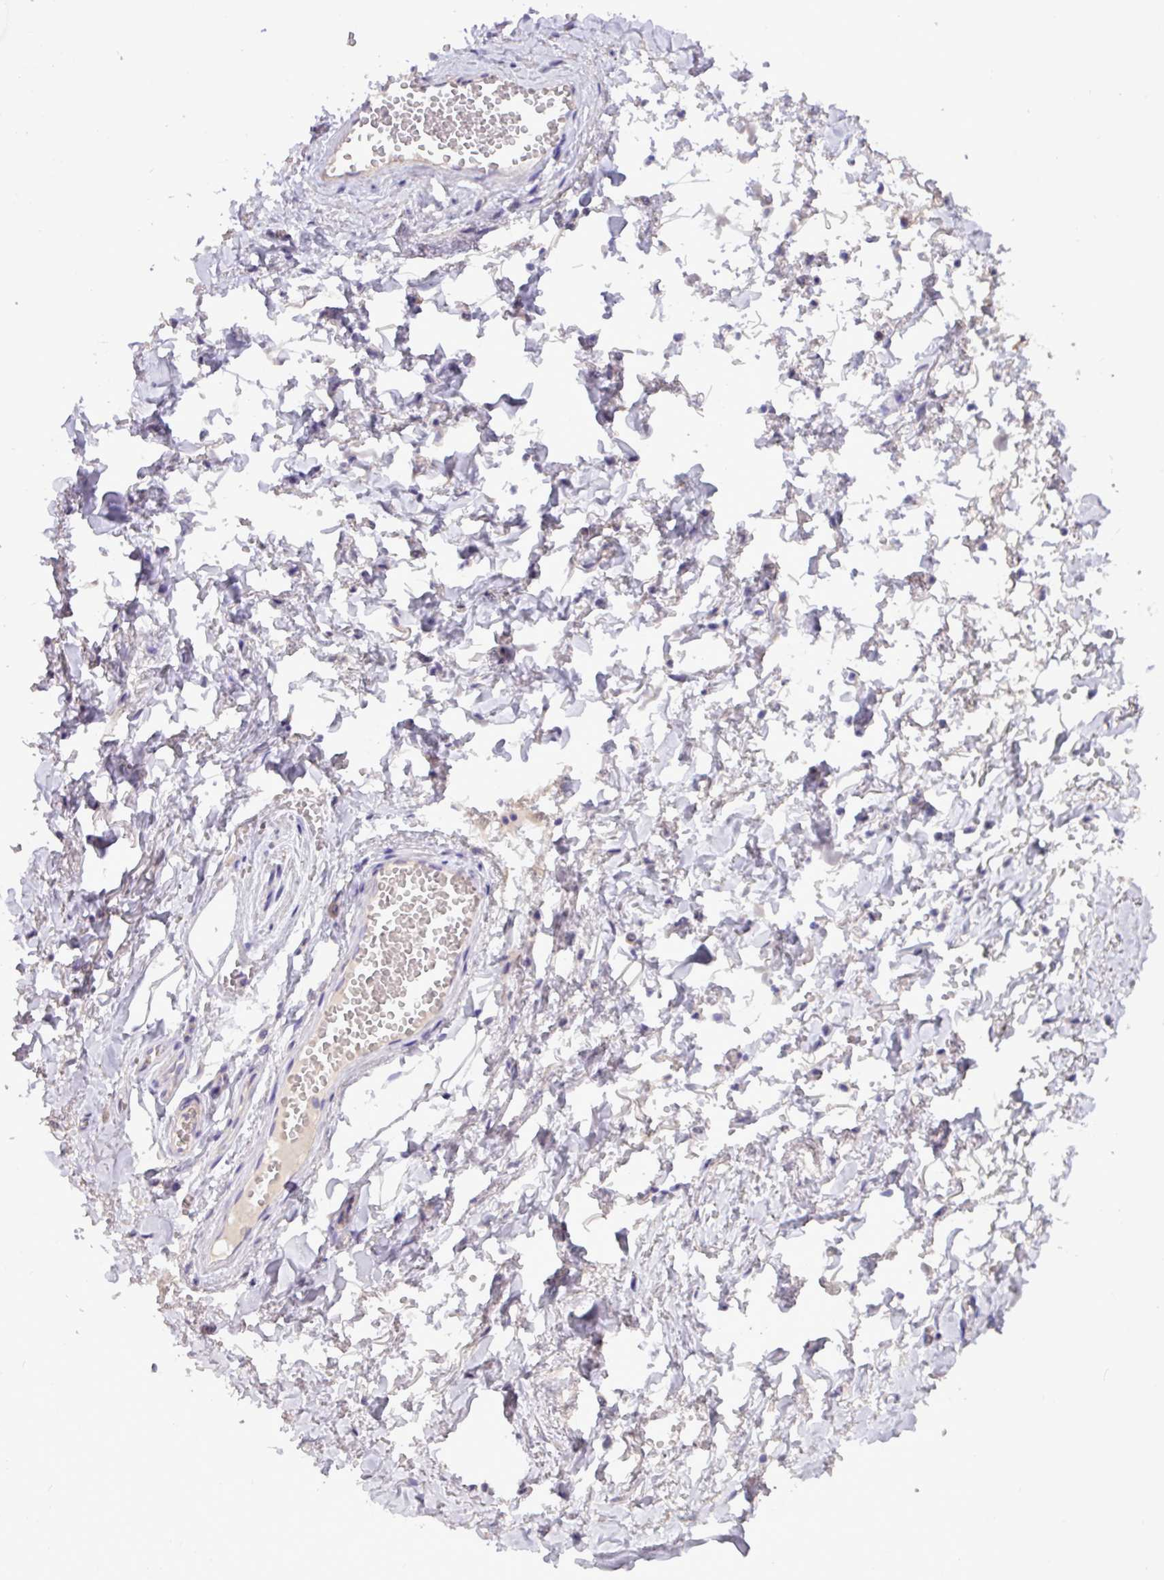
{"staining": {"intensity": "negative", "quantity": "none", "location": "none"}, "tissue": "adipose tissue", "cell_type": "Adipocytes", "image_type": "normal", "snomed": [{"axis": "morphology", "description": "Normal tissue, NOS"}, {"axis": "topography", "description": "Vulva"}, {"axis": "topography", "description": "Vagina"}, {"axis": "topography", "description": "Peripheral nerve tissue"}], "caption": "A high-resolution photomicrograph shows immunohistochemistry staining of benign adipose tissue, which exhibits no significant positivity in adipocytes.", "gene": "PAX8", "patient": {"sex": "female", "age": 66}}